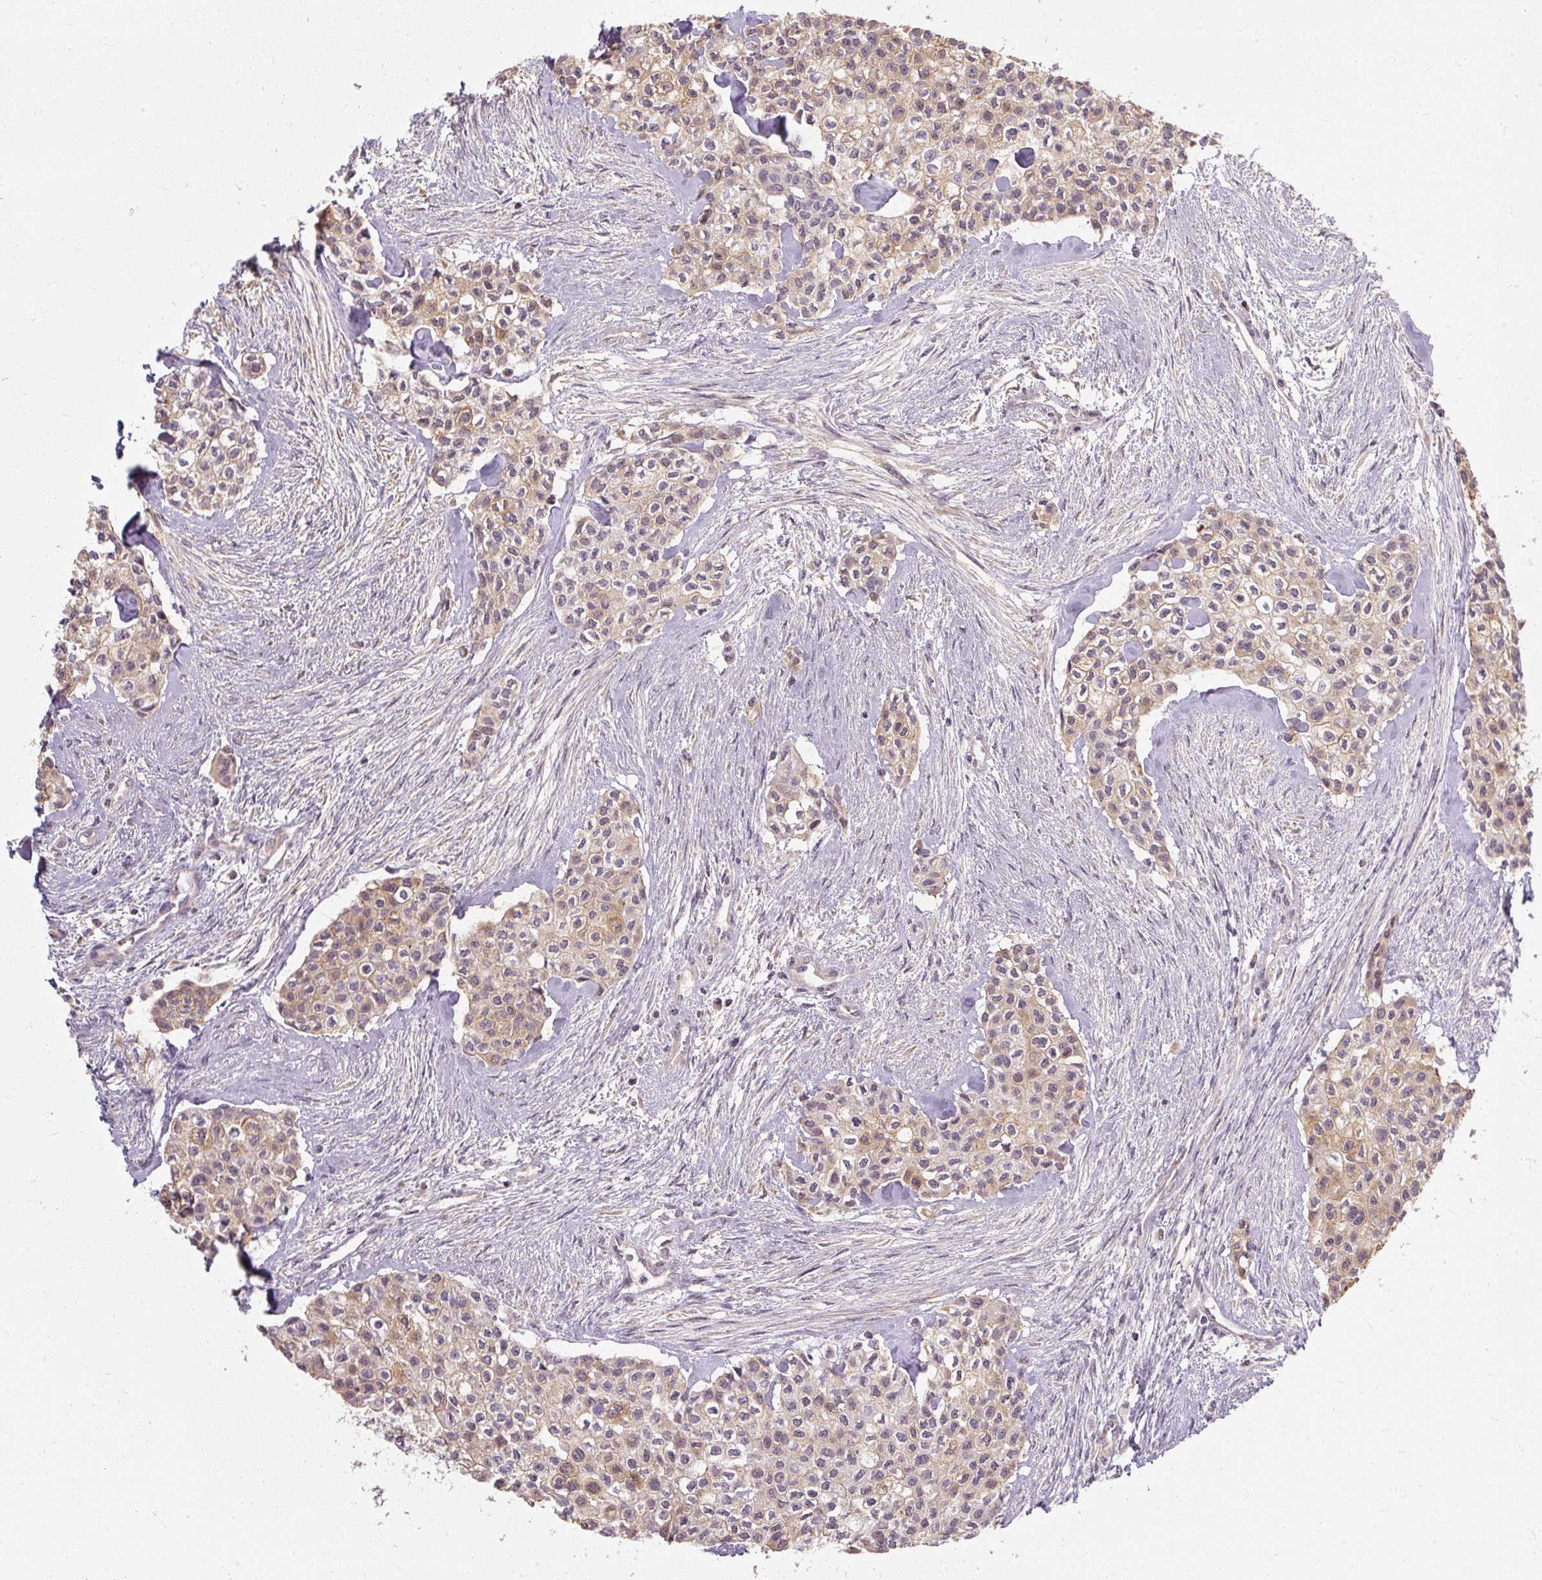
{"staining": {"intensity": "weak", "quantity": "<25%", "location": "cytoplasmic/membranous"}, "tissue": "head and neck cancer", "cell_type": "Tumor cells", "image_type": "cancer", "snomed": [{"axis": "morphology", "description": "Adenocarcinoma, NOS"}, {"axis": "topography", "description": "Head-Neck"}], "caption": "Immunohistochemical staining of adenocarcinoma (head and neck) reveals no significant expression in tumor cells.", "gene": "RB1CC1", "patient": {"sex": "male", "age": 81}}